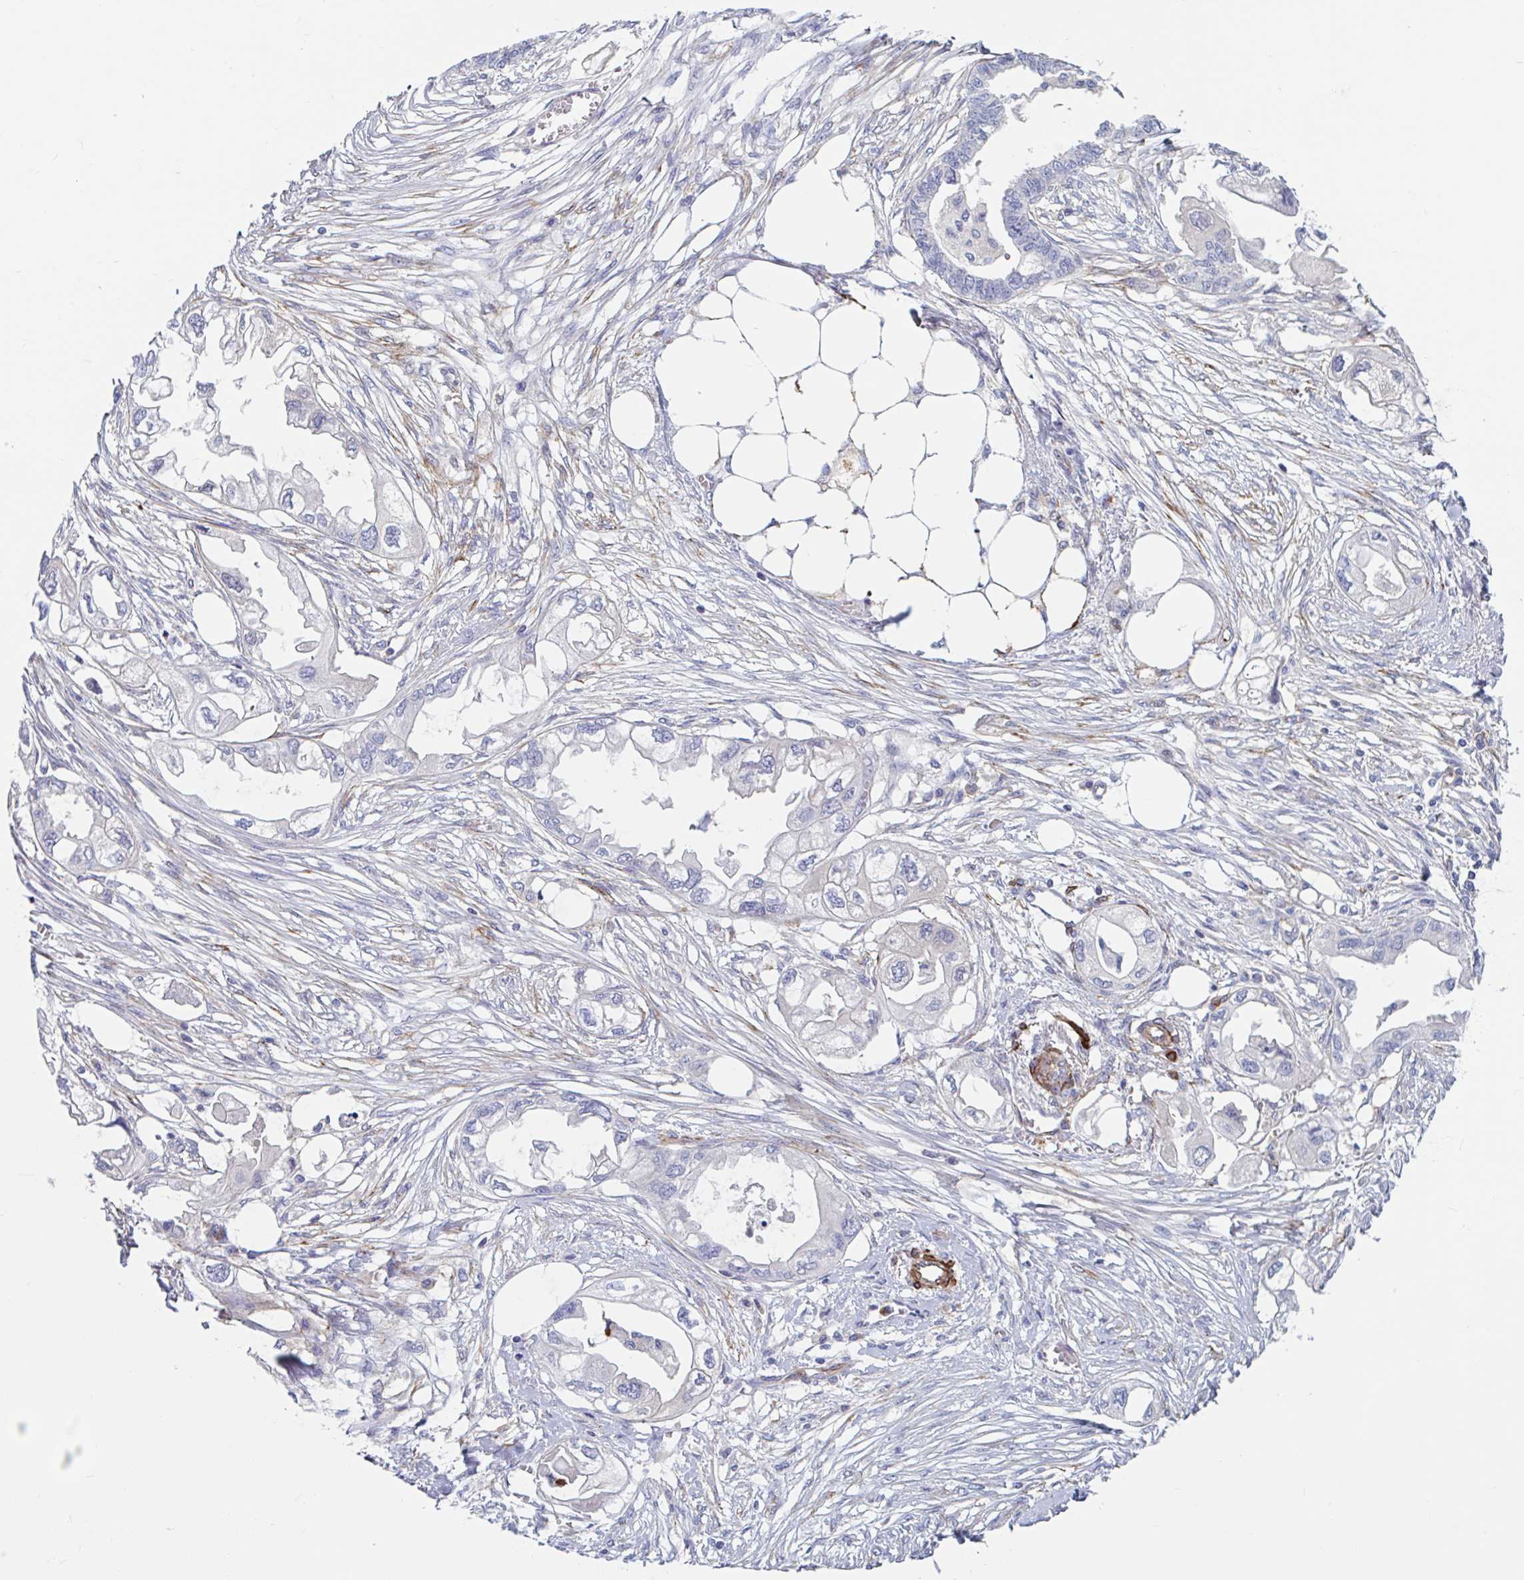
{"staining": {"intensity": "negative", "quantity": "none", "location": "none"}, "tissue": "endometrial cancer", "cell_type": "Tumor cells", "image_type": "cancer", "snomed": [{"axis": "morphology", "description": "Adenocarcinoma, NOS"}, {"axis": "morphology", "description": "Adenocarcinoma, metastatic, NOS"}, {"axis": "topography", "description": "Adipose tissue"}, {"axis": "topography", "description": "Endometrium"}], "caption": "This is a micrograph of IHC staining of endometrial adenocarcinoma, which shows no positivity in tumor cells.", "gene": "ZNHIT2", "patient": {"sex": "female", "age": 67}}